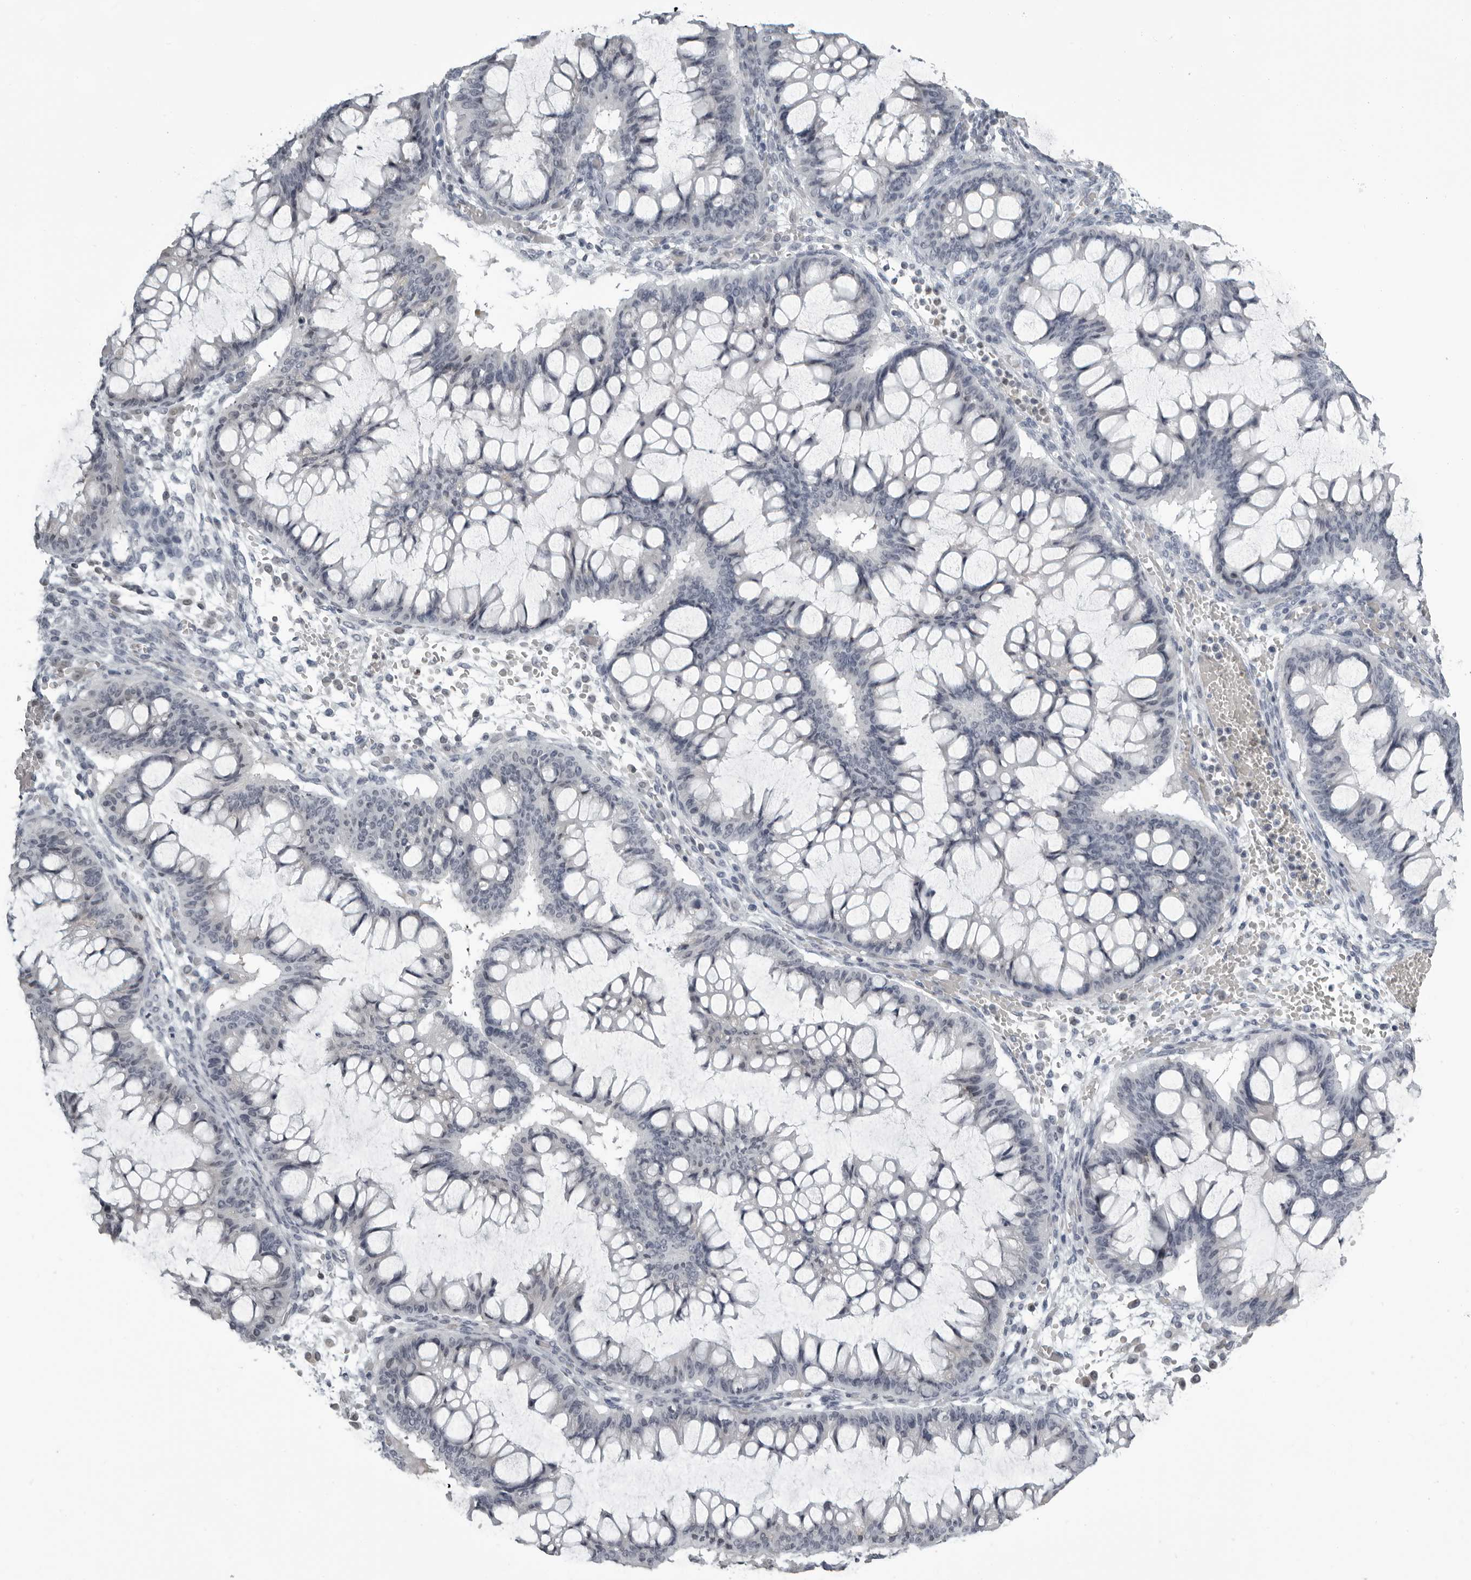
{"staining": {"intensity": "negative", "quantity": "none", "location": "none"}, "tissue": "ovarian cancer", "cell_type": "Tumor cells", "image_type": "cancer", "snomed": [{"axis": "morphology", "description": "Cystadenocarcinoma, mucinous, NOS"}, {"axis": "topography", "description": "Ovary"}], "caption": "High magnification brightfield microscopy of ovarian mucinous cystadenocarcinoma stained with DAB (3,3'-diaminobenzidine) (brown) and counterstained with hematoxylin (blue): tumor cells show no significant expression. (Brightfield microscopy of DAB immunohistochemistry at high magnification).", "gene": "RTCA", "patient": {"sex": "female", "age": 73}}